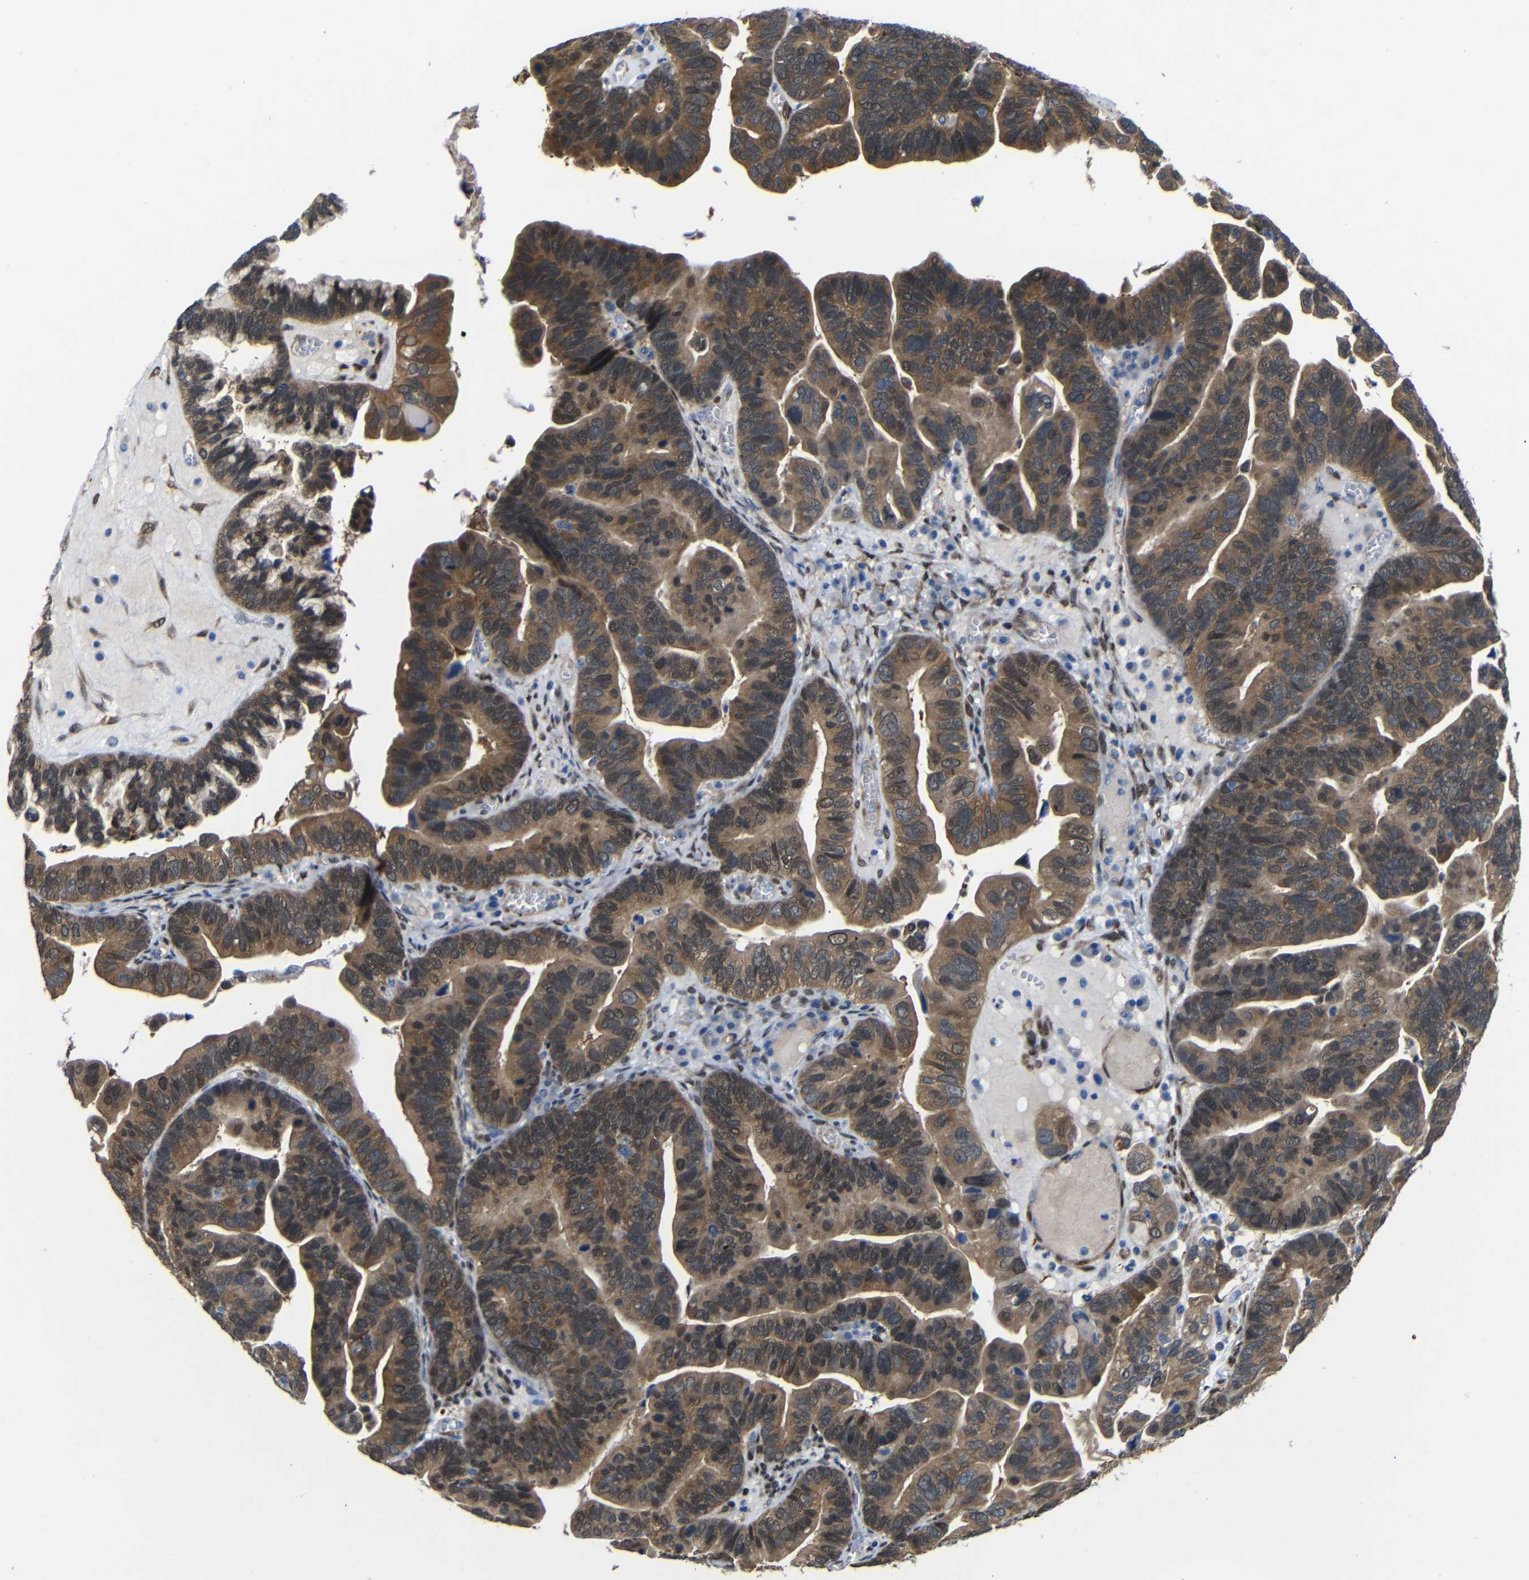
{"staining": {"intensity": "moderate", "quantity": ">75%", "location": "cytoplasmic/membranous,nuclear"}, "tissue": "ovarian cancer", "cell_type": "Tumor cells", "image_type": "cancer", "snomed": [{"axis": "morphology", "description": "Cystadenocarcinoma, serous, NOS"}, {"axis": "topography", "description": "Ovary"}], "caption": "IHC image of human ovarian serous cystadenocarcinoma stained for a protein (brown), which demonstrates medium levels of moderate cytoplasmic/membranous and nuclear expression in approximately >75% of tumor cells.", "gene": "YAP1", "patient": {"sex": "female", "age": 56}}